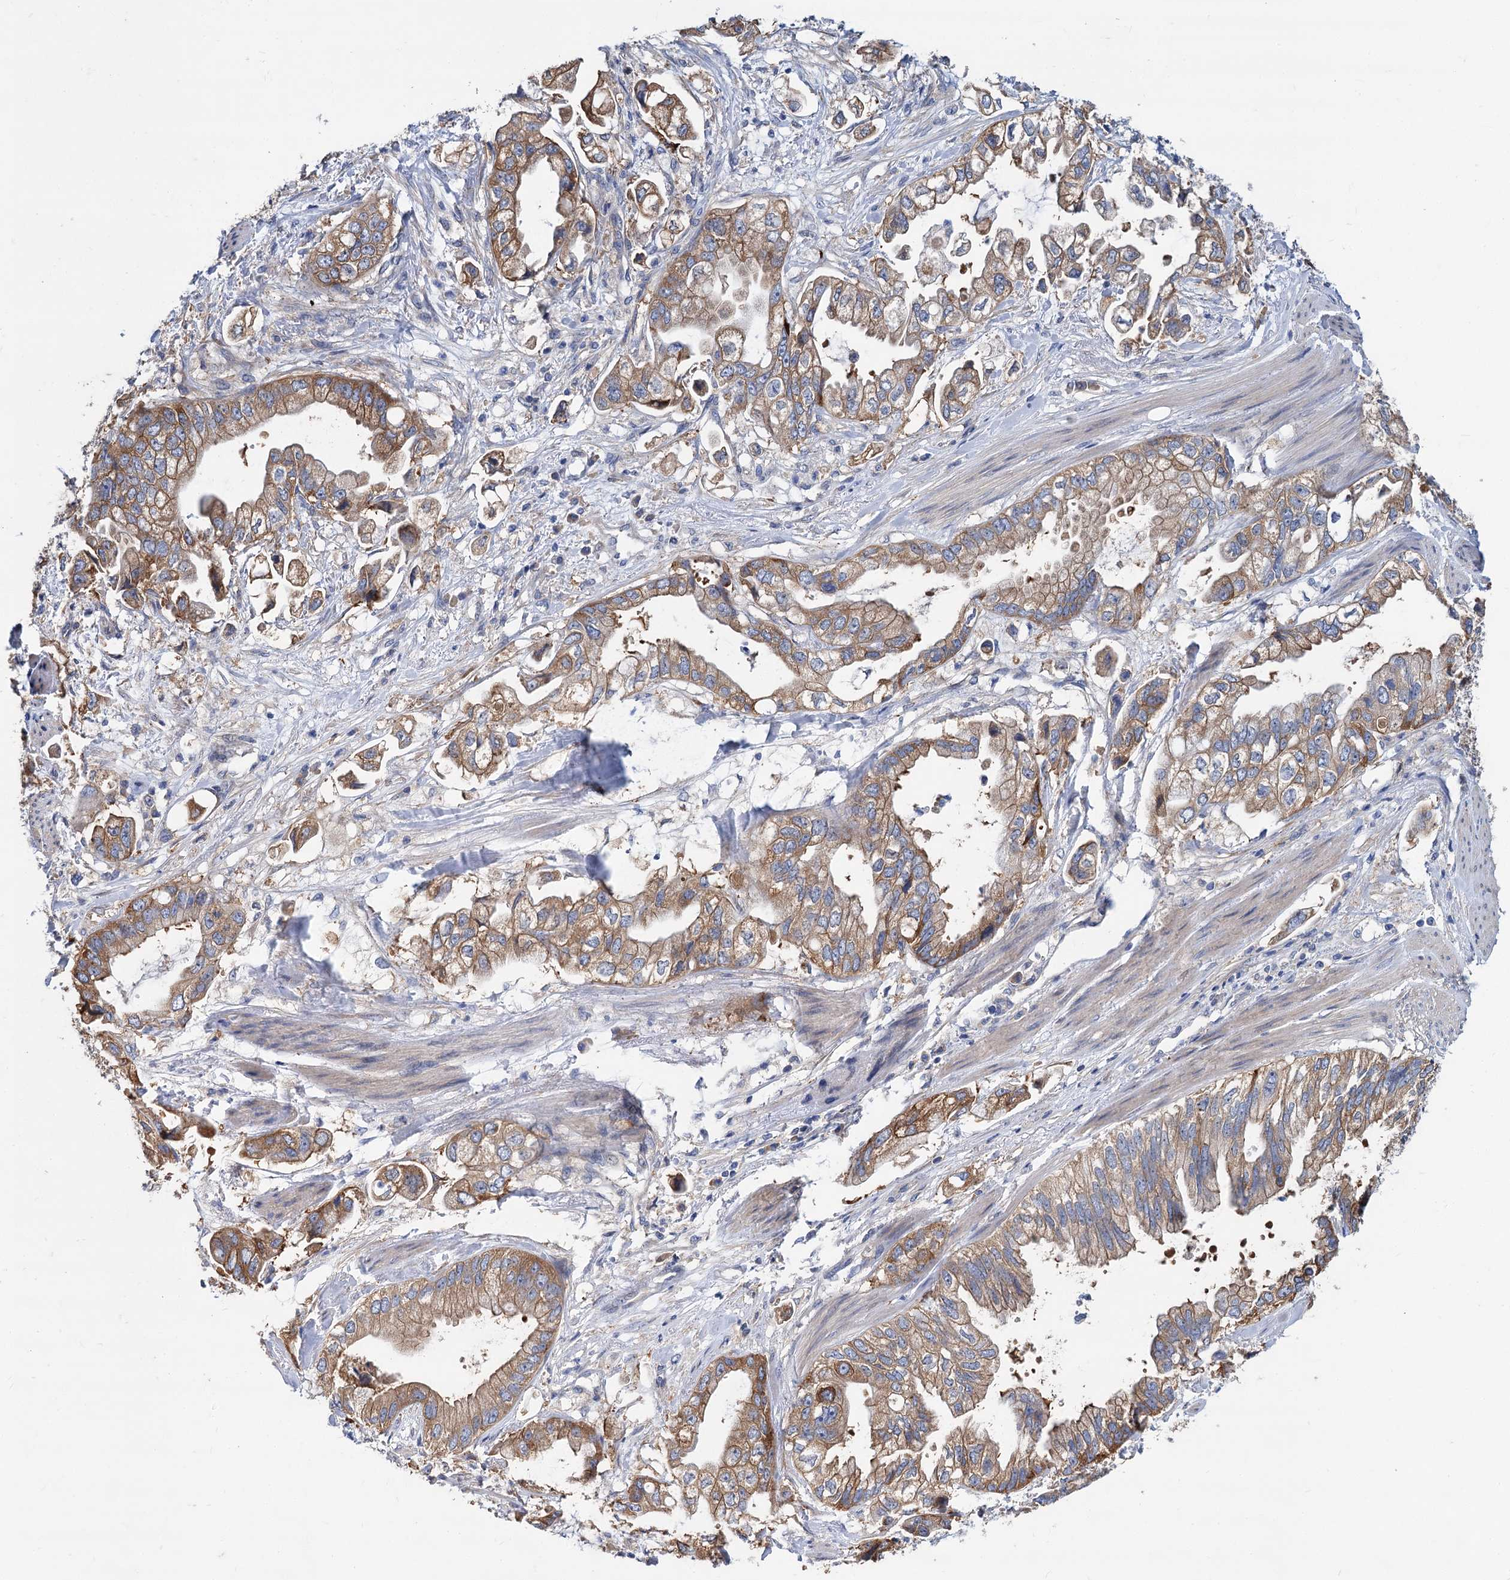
{"staining": {"intensity": "moderate", "quantity": ">75%", "location": "cytoplasmic/membranous"}, "tissue": "stomach cancer", "cell_type": "Tumor cells", "image_type": "cancer", "snomed": [{"axis": "morphology", "description": "Adenocarcinoma, NOS"}, {"axis": "topography", "description": "Stomach"}], "caption": "Moderate cytoplasmic/membranous positivity for a protein is appreciated in about >75% of tumor cells of stomach adenocarcinoma using immunohistochemistry.", "gene": "TRIM55", "patient": {"sex": "male", "age": 62}}